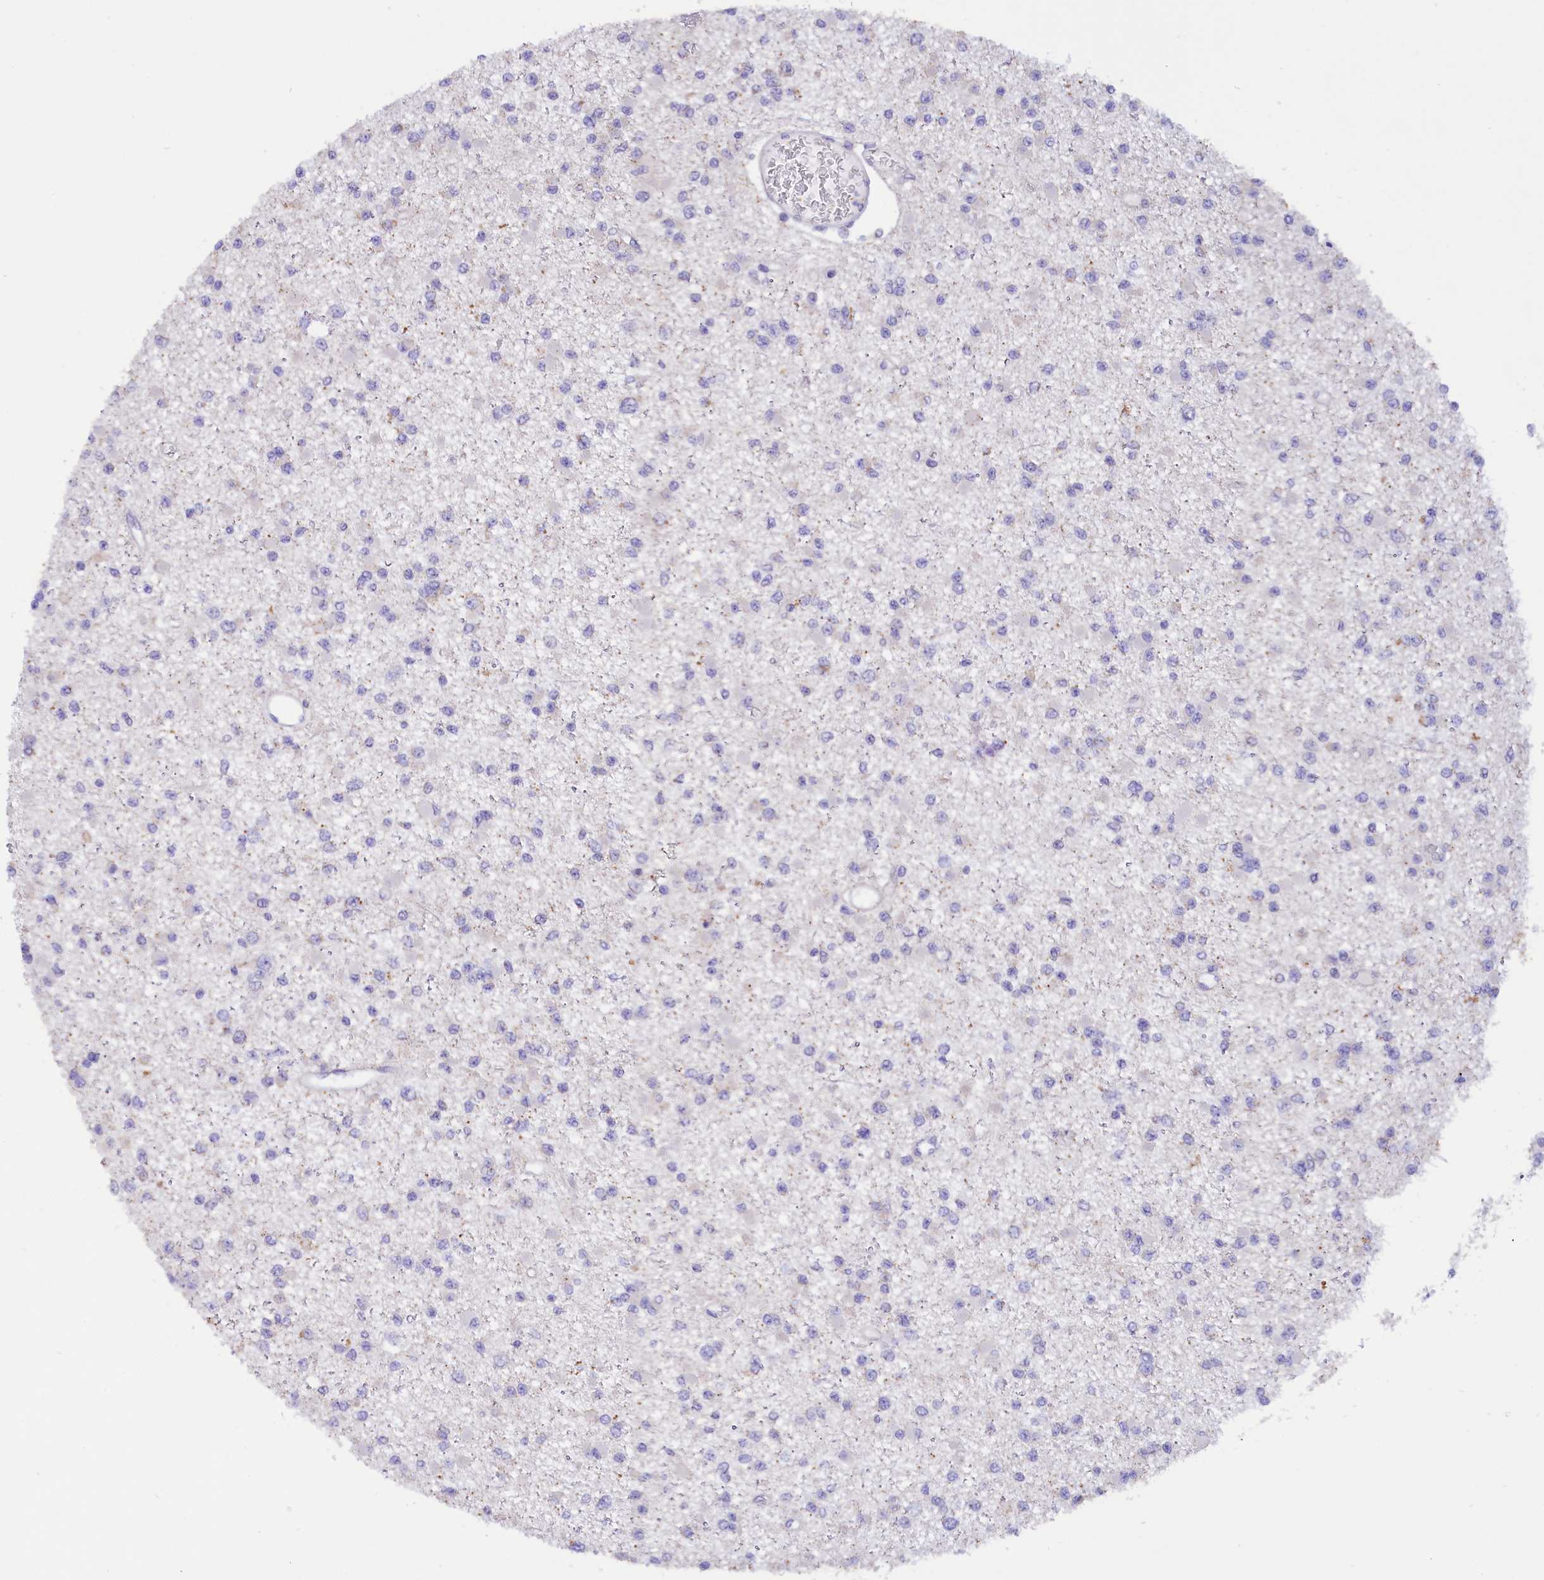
{"staining": {"intensity": "negative", "quantity": "none", "location": "none"}, "tissue": "glioma", "cell_type": "Tumor cells", "image_type": "cancer", "snomed": [{"axis": "morphology", "description": "Glioma, malignant, Low grade"}, {"axis": "topography", "description": "Brain"}], "caption": "Immunohistochemical staining of human glioma reveals no significant positivity in tumor cells.", "gene": "PKIA", "patient": {"sex": "female", "age": 22}}